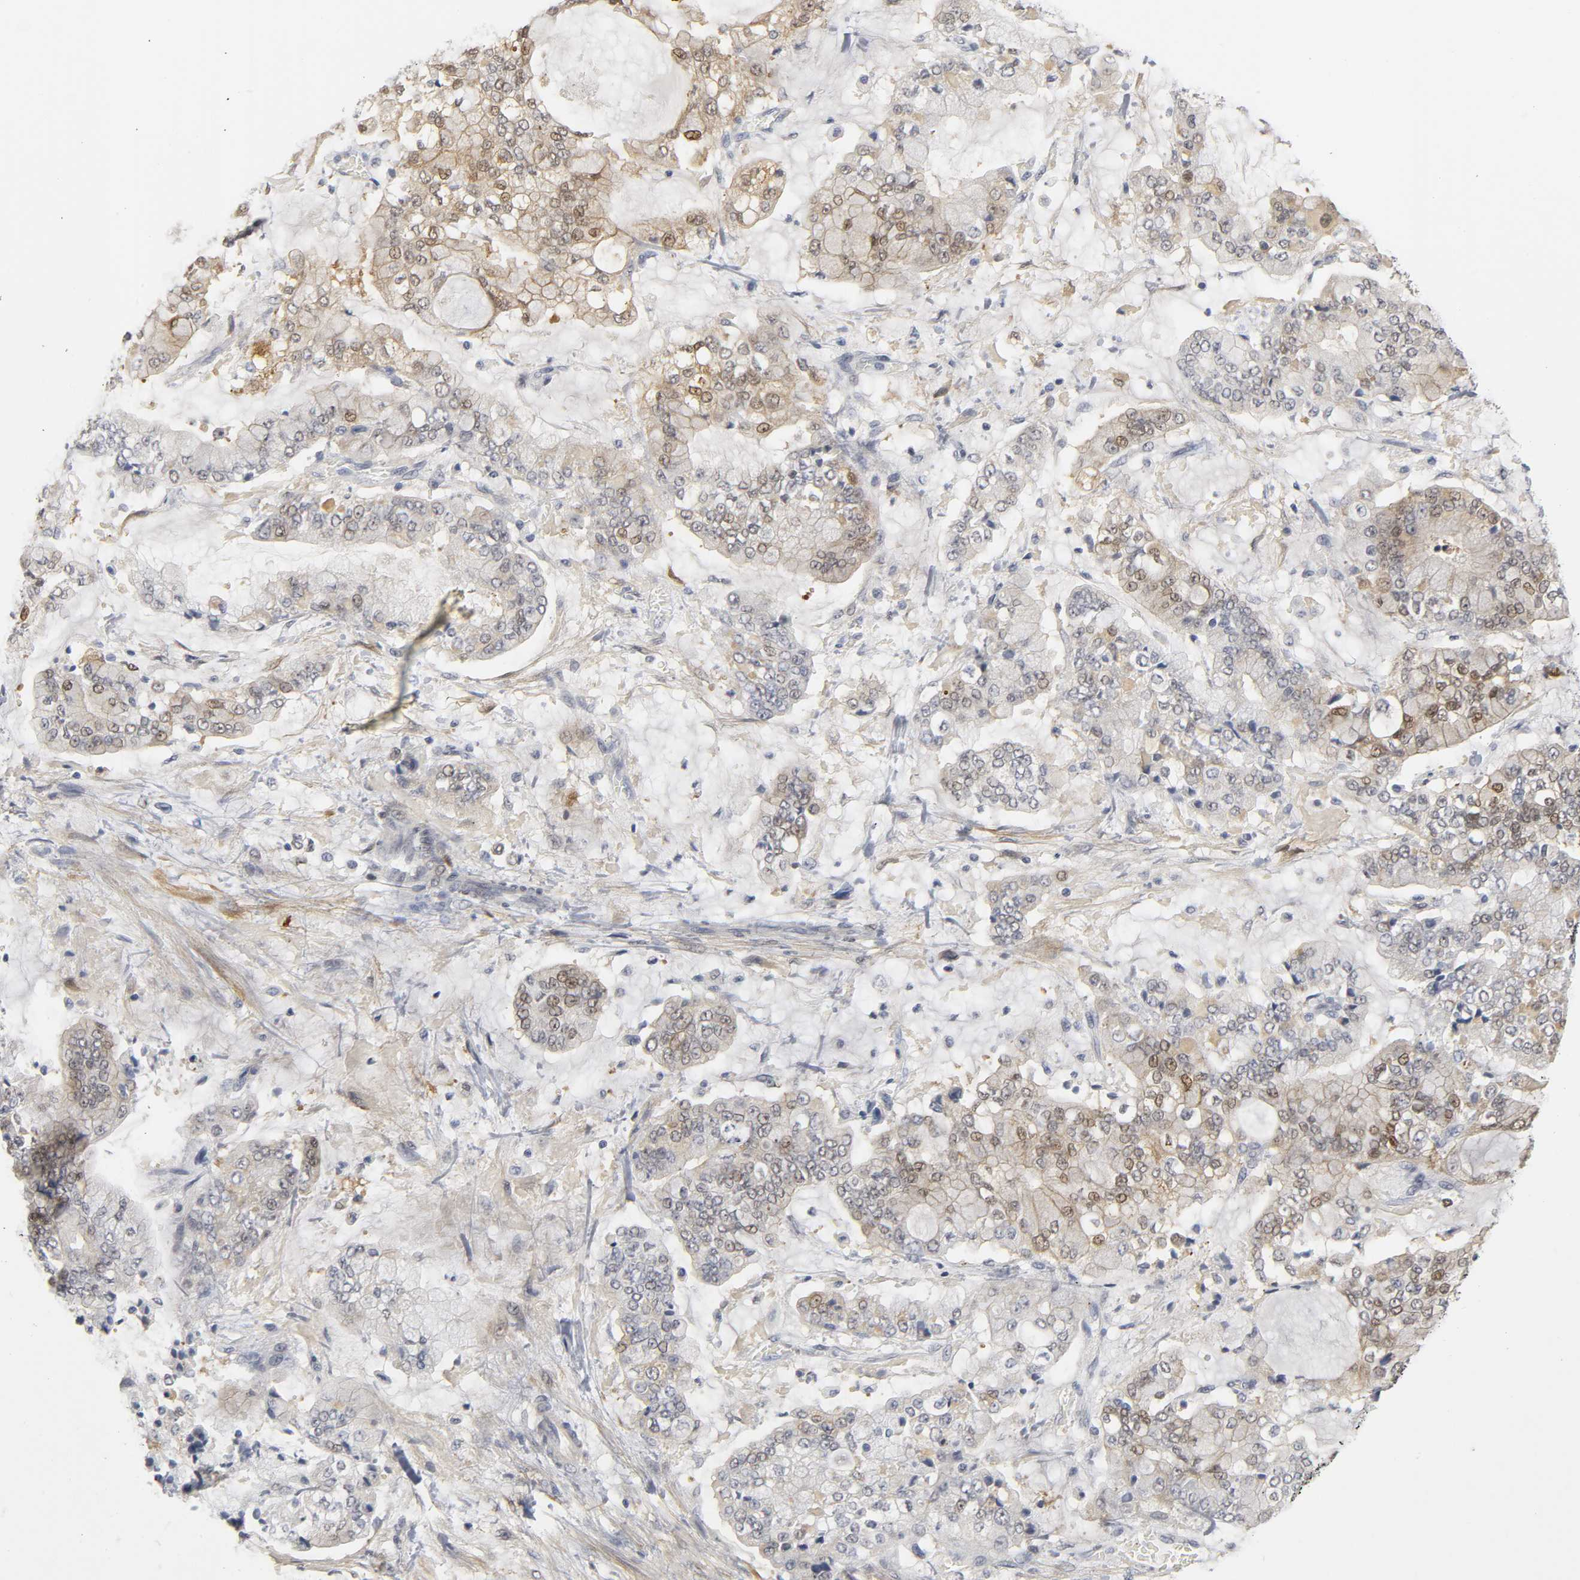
{"staining": {"intensity": "weak", "quantity": "25%-75%", "location": "cytoplasmic/membranous,nuclear"}, "tissue": "stomach cancer", "cell_type": "Tumor cells", "image_type": "cancer", "snomed": [{"axis": "morphology", "description": "Normal tissue, NOS"}, {"axis": "morphology", "description": "Adenocarcinoma, NOS"}, {"axis": "topography", "description": "Stomach, upper"}, {"axis": "topography", "description": "Stomach"}], "caption": "Immunohistochemical staining of human adenocarcinoma (stomach) reveals low levels of weak cytoplasmic/membranous and nuclear positivity in approximately 25%-75% of tumor cells.", "gene": "PDLIM3", "patient": {"sex": "male", "age": 76}}